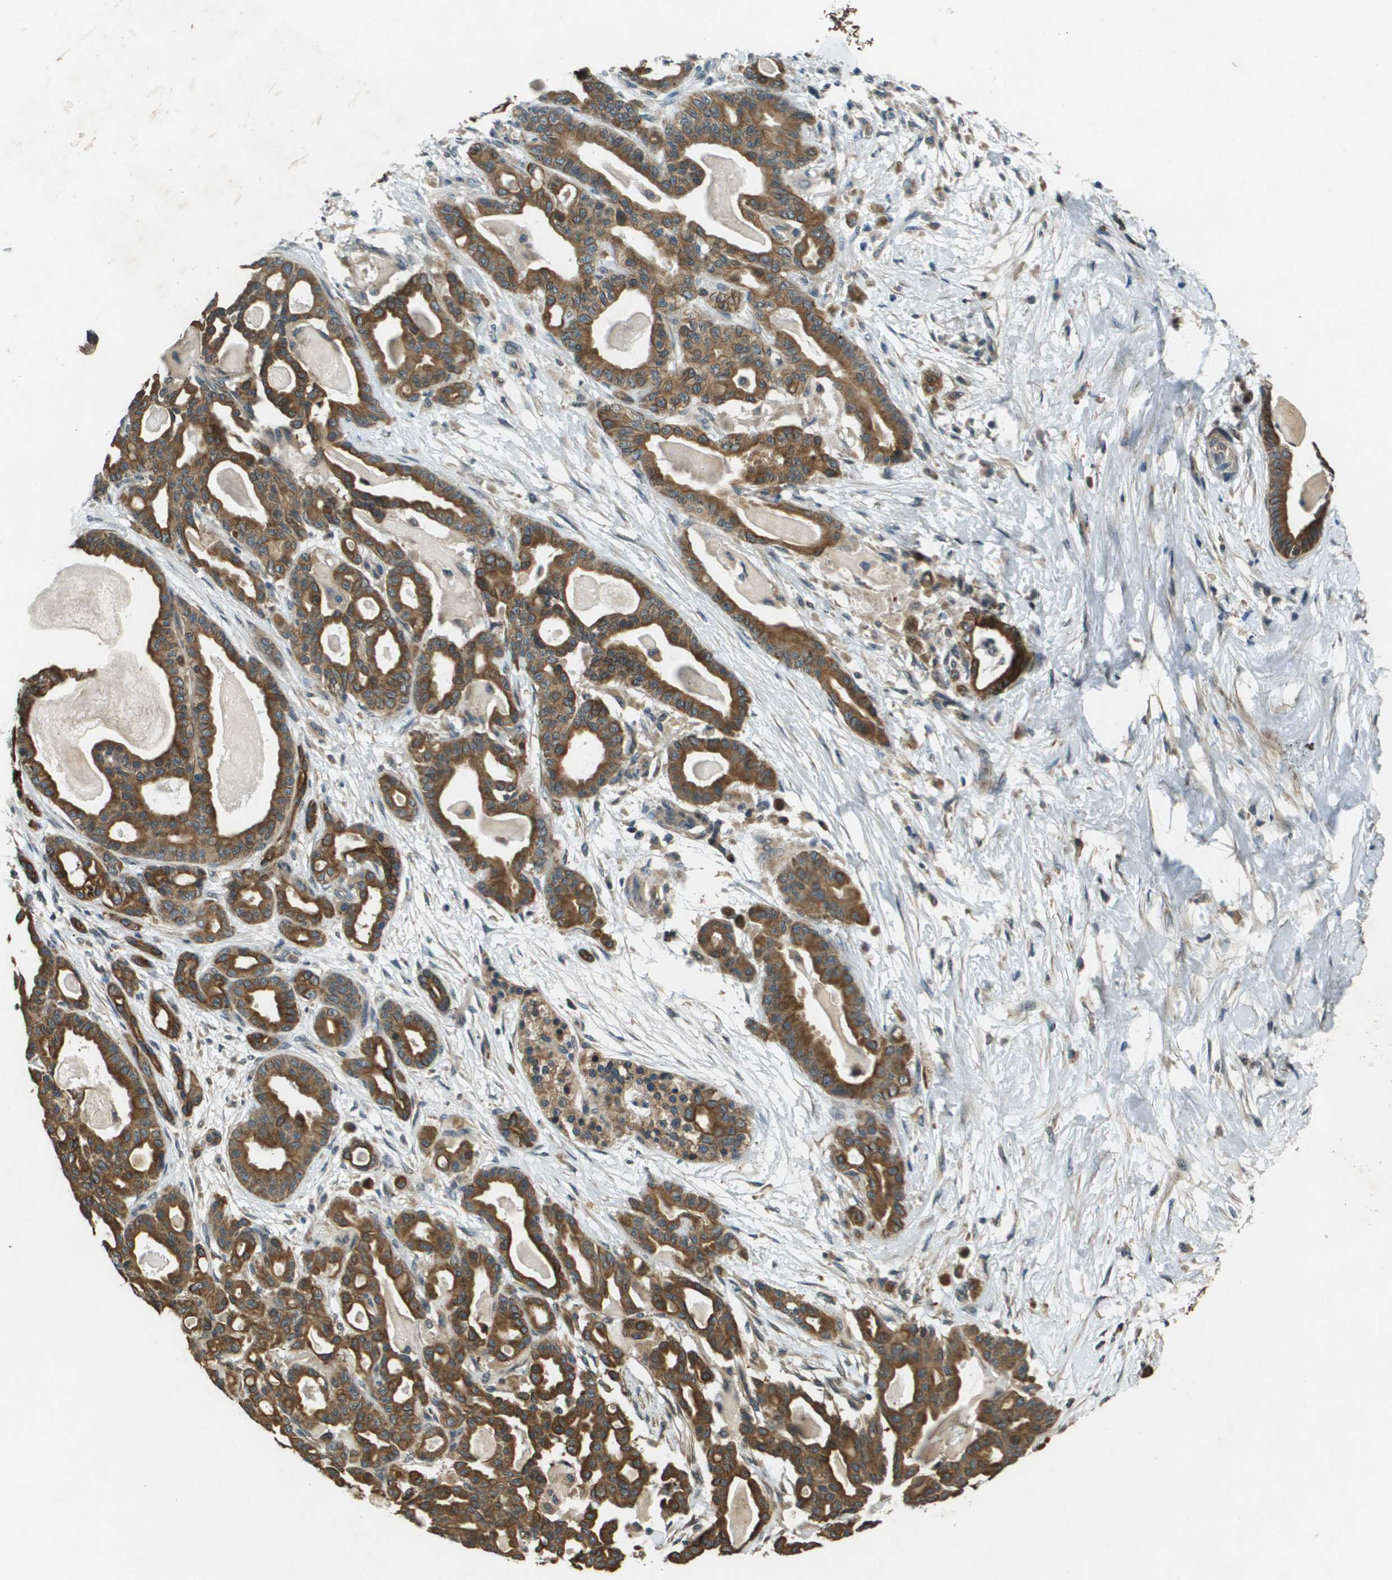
{"staining": {"intensity": "strong", "quantity": ">75%", "location": "cytoplasmic/membranous"}, "tissue": "pancreatic cancer", "cell_type": "Tumor cells", "image_type": "cancer", "snomed": [{"axis": "morphology", "description": "Adenocarcinoma, NOS"}, {"axis": "topography", "description": "Pancreas"}], "caption": "Protein staining of pancreatic cancer tissue displays strong cytoplasmic/membranous staining in about >75% of tumor cells. The protein of interest is stained brown, and the nuclei are stained in blue (DAB IHC with brightfield microscopy, high magnification).", "gene": "CDKN2C", "patient": {"sex": "male", "age": 63}}